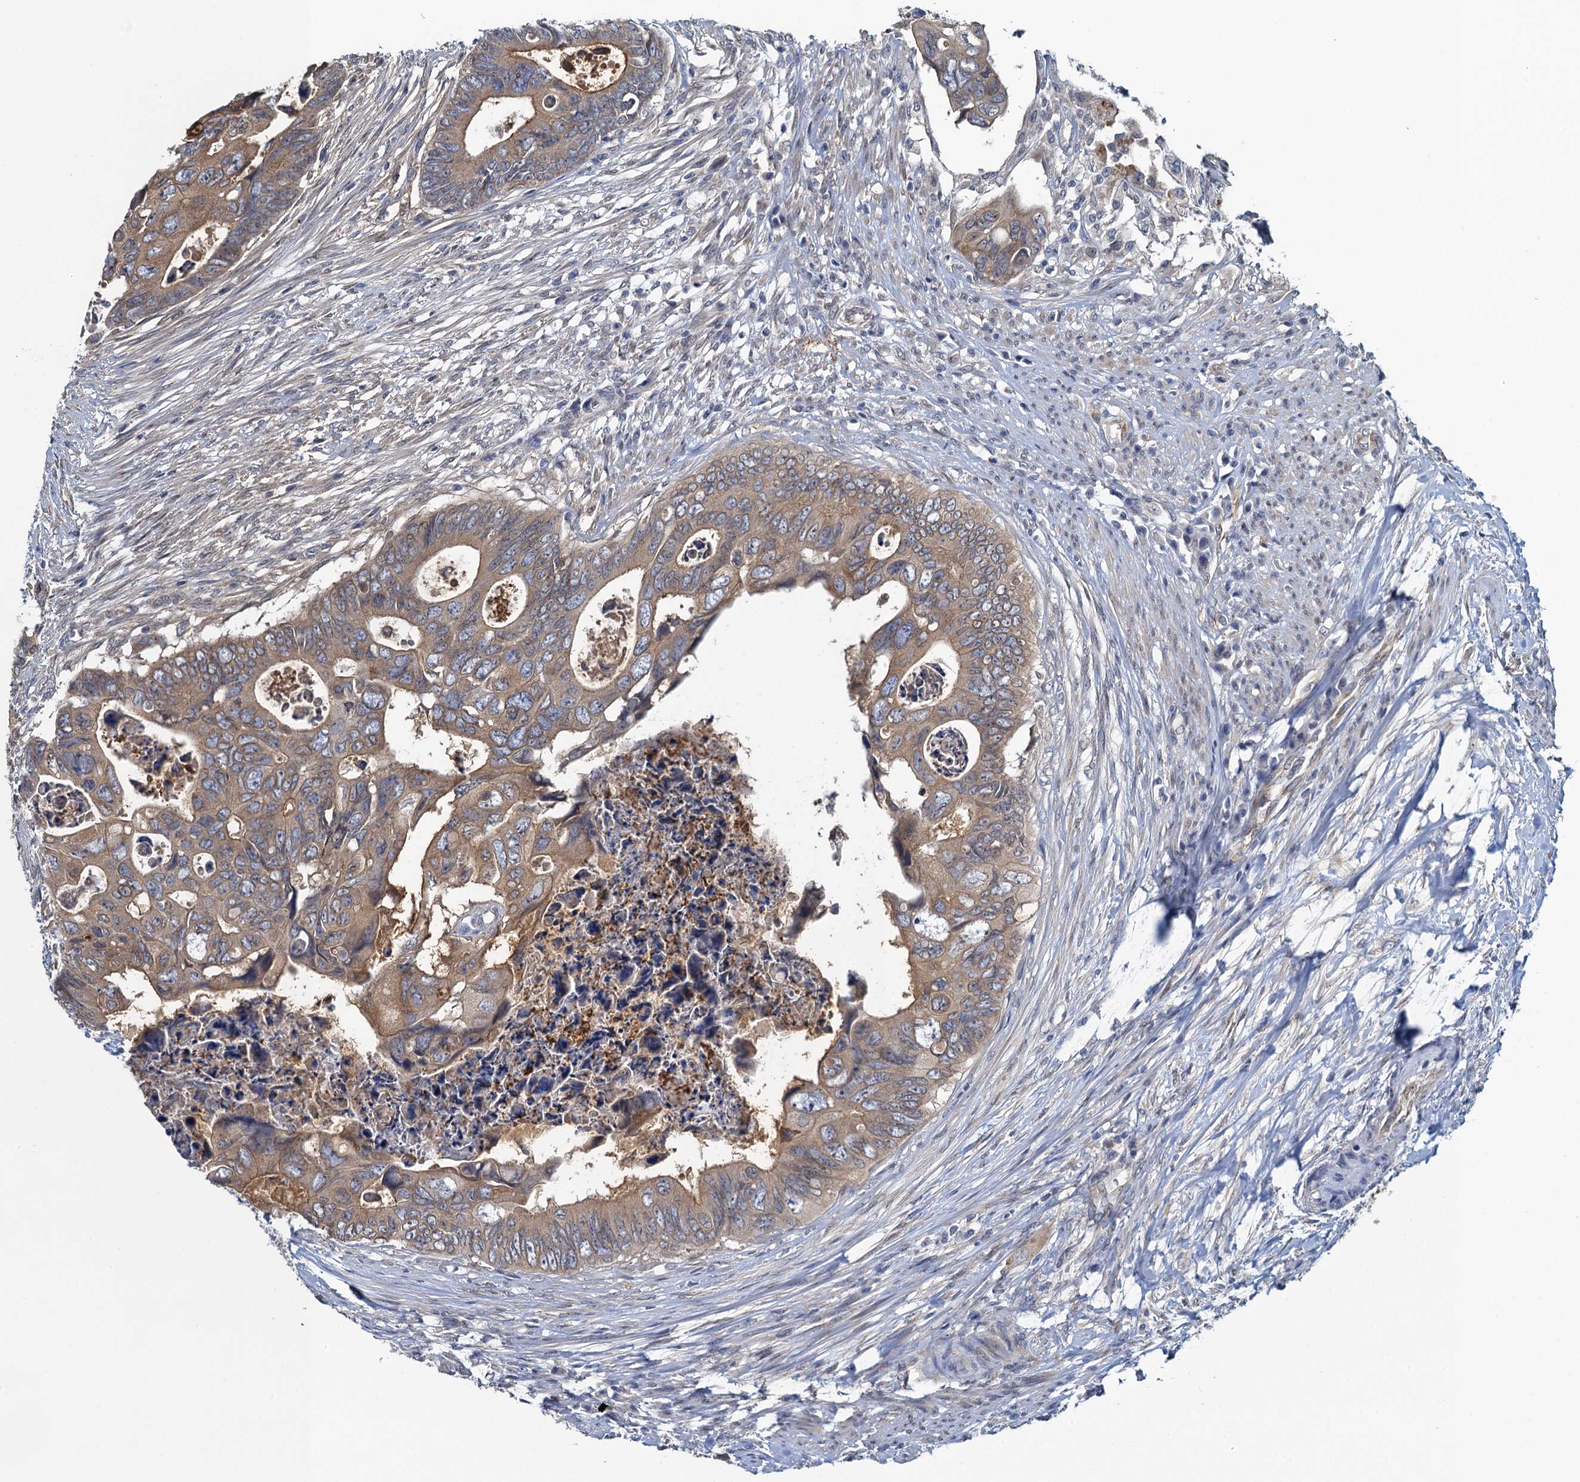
{"staining": {"intensity": "weak", "quantity": ">75%", "location": "cytoplasmic/membranous"}, "tissue": "colorectal cancer", "cell_type": "Tumor cells", "image_type": "cancer", "snomed": [{"axis": "morphology", "description": "Adenocarcinoma, NOS"}, {"axis": "topography", "description": "Rectum"}], "caption": "This is an image of immunohistochemistry (IHC) staining of colorectal cancer (adenocarcinoma), which shows weak staining in the cytoplasmic/membranous of tumor cells.", "gene": "EVX2", "patient": {"sex": "female", "age": 78}}